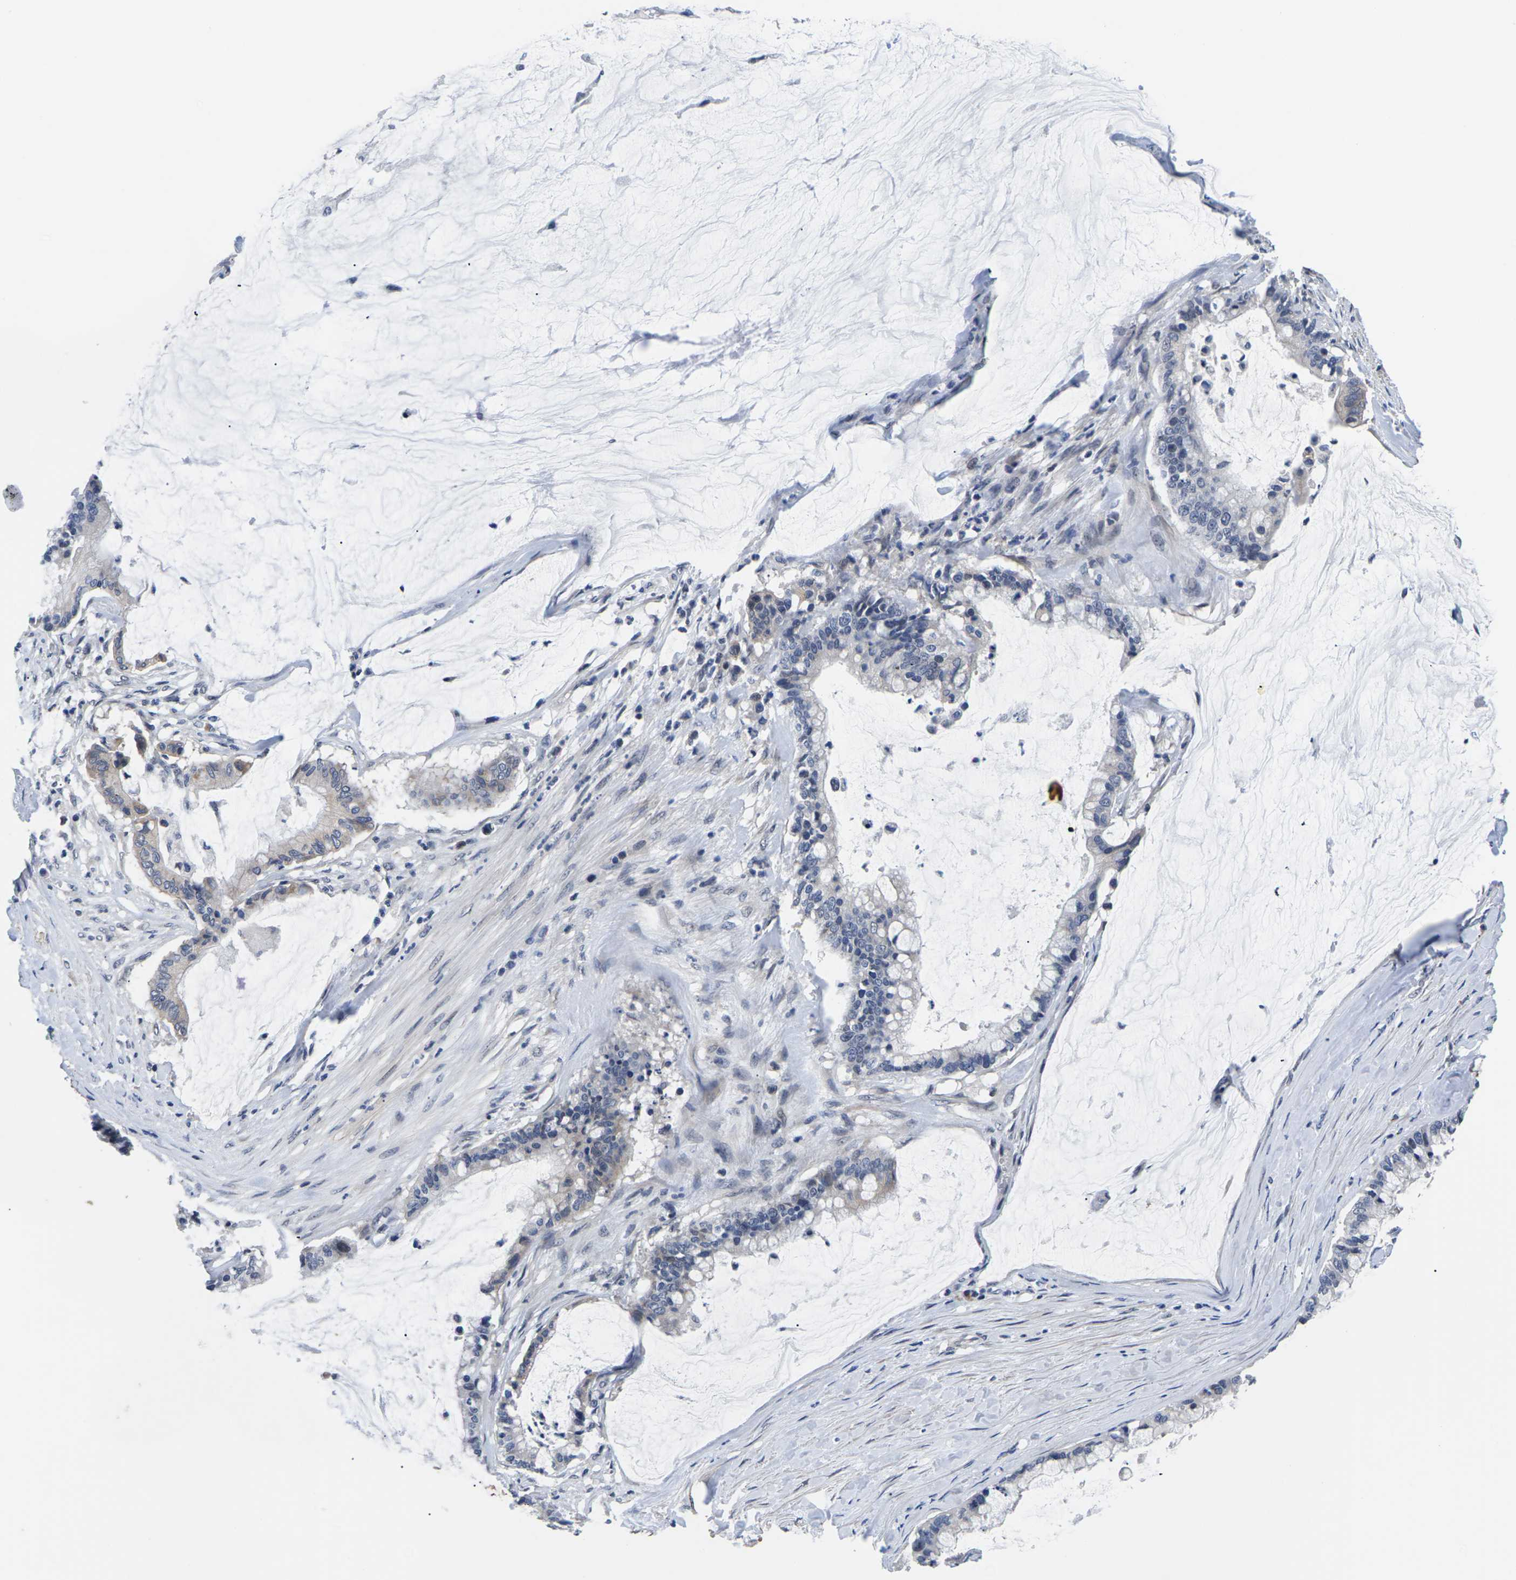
{"staining": {"intensity": "negative", "quantity": "none", "location": "none"}, "tissue": "pancreatic cancer", "cell_type": "Tumor cells", "image_type": "cancer", "snomed": [{"axis": "morphology", "description": "Adenocarcinoma, NOS"}, {"axis": "topography", "description": "Pancreas"}], "caption": "DAB immunohistochemical staining of pancreatic cancer (adenocarcinoma) reveals no significant positivity in tumor cells. (DAB (3,3'-diaminobenzidine) IHC visualized using brightfield microscopy, high magnification).", "gene": "ST6GAL2", "patient": {"sex": "male", "age": 41}}